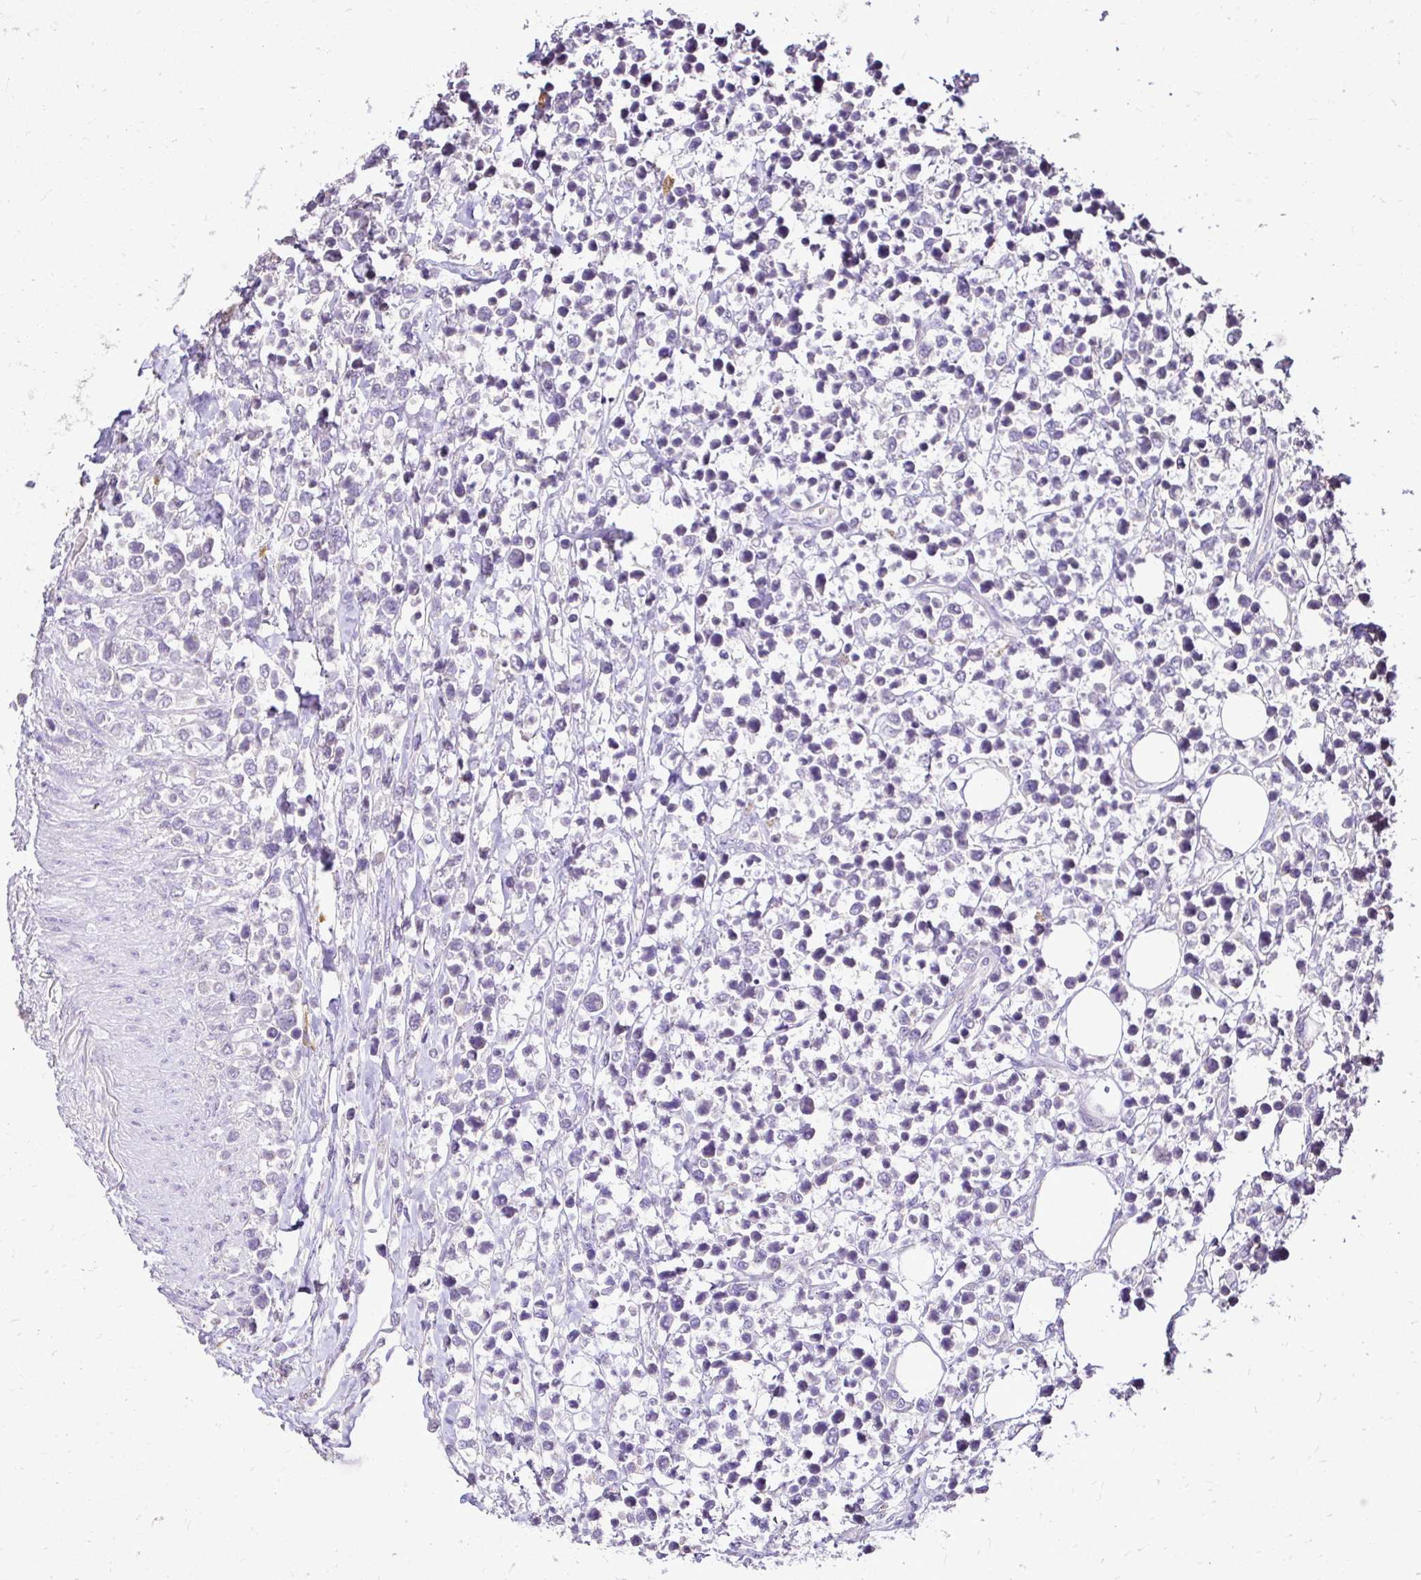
{"staining": {"intensity": "negative", "quantity": "none", "location": "none"}, "tissue": "lymphoma", "cell_type": "Tumor cells", "image_type": "cancer", "snomed": [{"axis": "morphology", "description": "Malignant lymphoma, non-Hodgkin's type, High grade"}, {"axis": "topography", "description": "Soft tissue"}], "caption": "Immunohistochemistry of malignant lymphoma, non-Hodgkin's type (high-grade) demonstrates no staining in tumor cells.", "gene": "KIAA1210", "patient": {"sex": "female", "age": 56}}